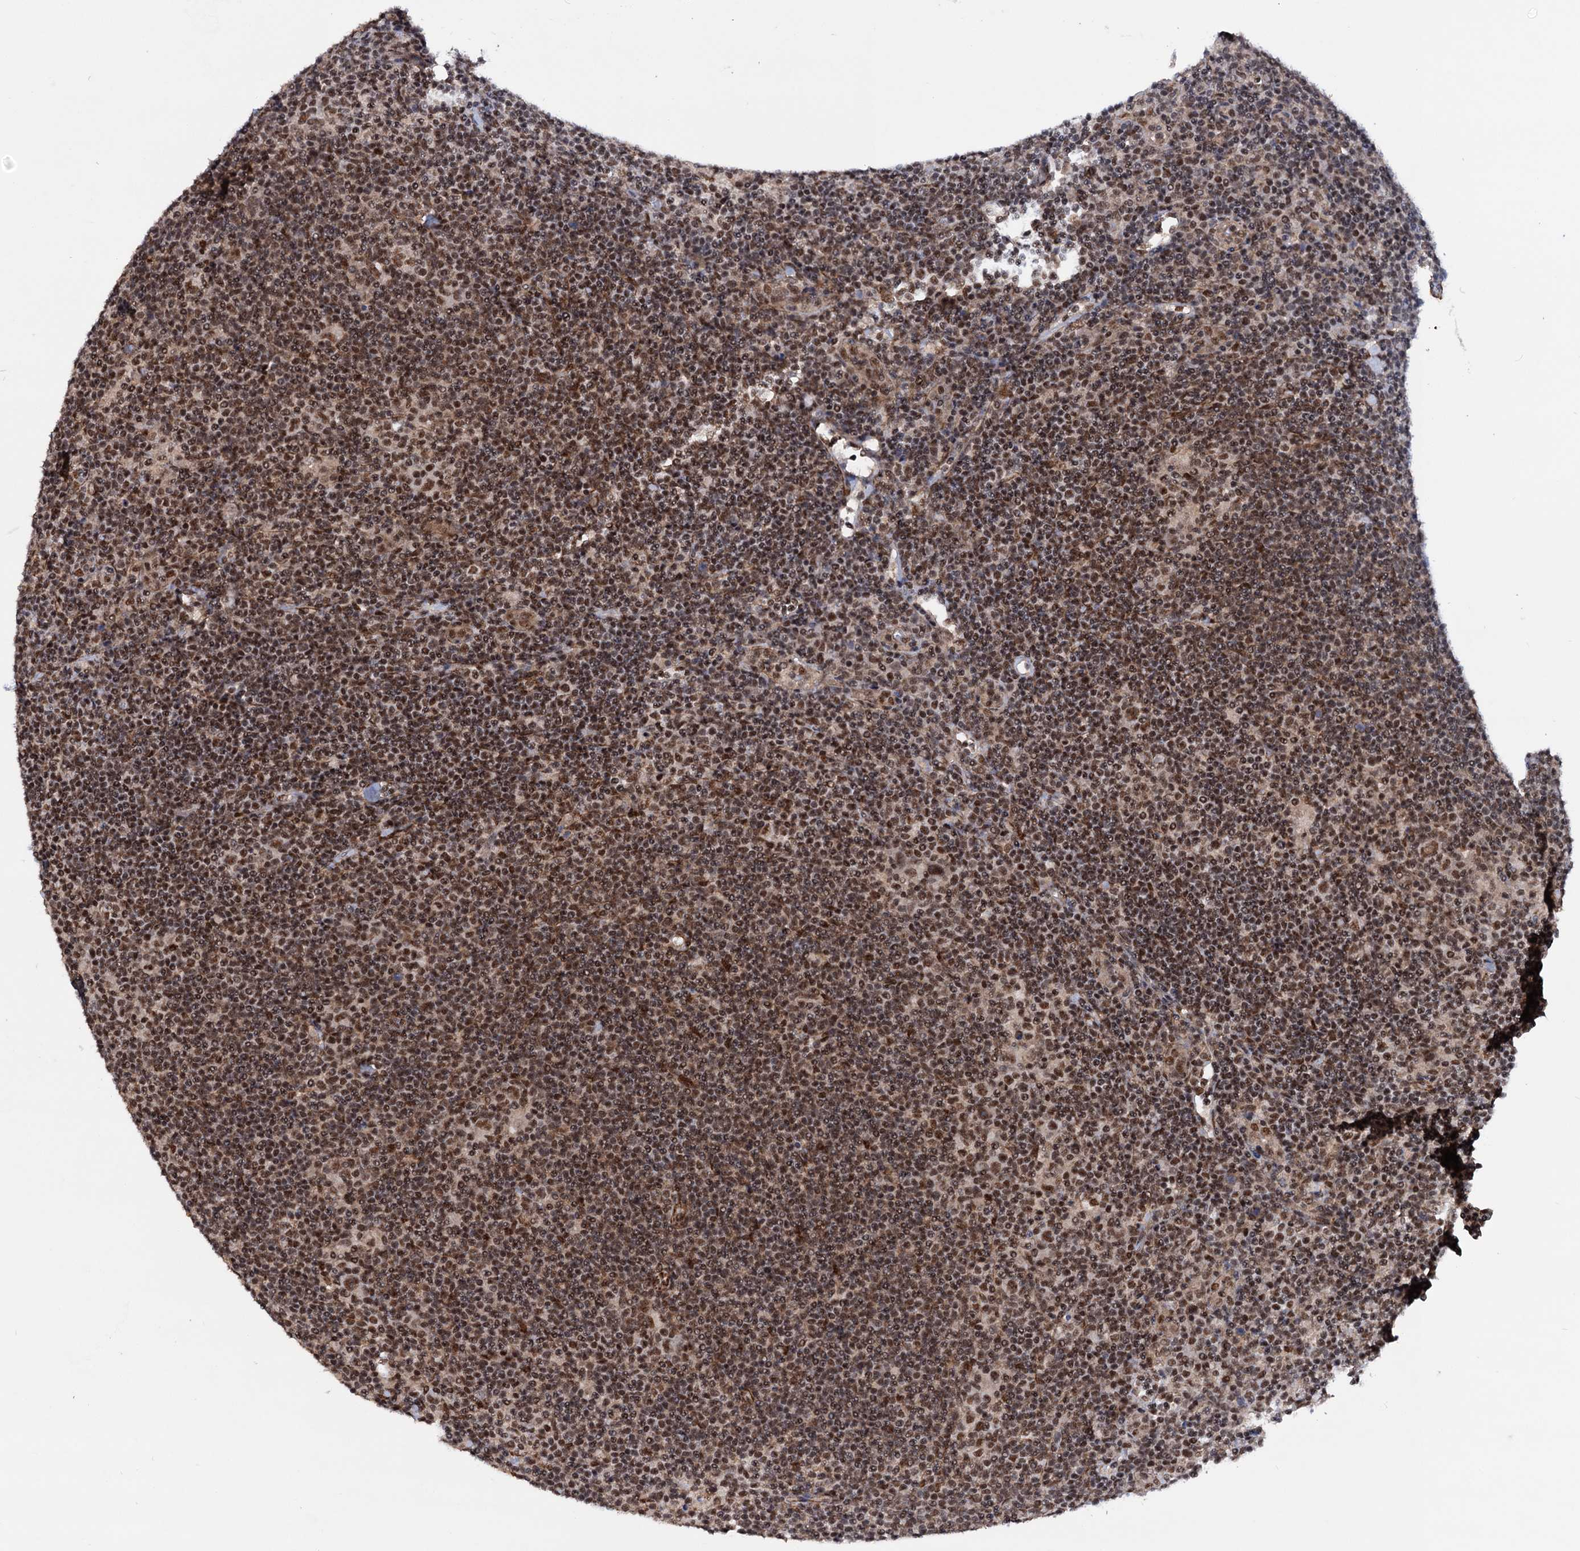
{"staining": {"intensity": "moderate", "quantity": ">75%", "location": "nuclear"}, "tissue": "lymphoma", "cell_type": "Tumor cells", "image_type": "cancer", "snomed": [{"axis": "morphology", "description": "Hodgkin's disease, NOS"}, {"axis": "topography", "description": "Lymph node"}], "caption": "Moderate nuclear protein staining is present in about >75% of tumor cells in lymphoma. The protein is stained brown, and the nuclei are stained in blue (DAB (3,3'-diaminobenzidine) IHC with brightfield microscopy, high magnification).", "gene": "TBC1D12", "patient": {"sex": "female", "age": 57}}